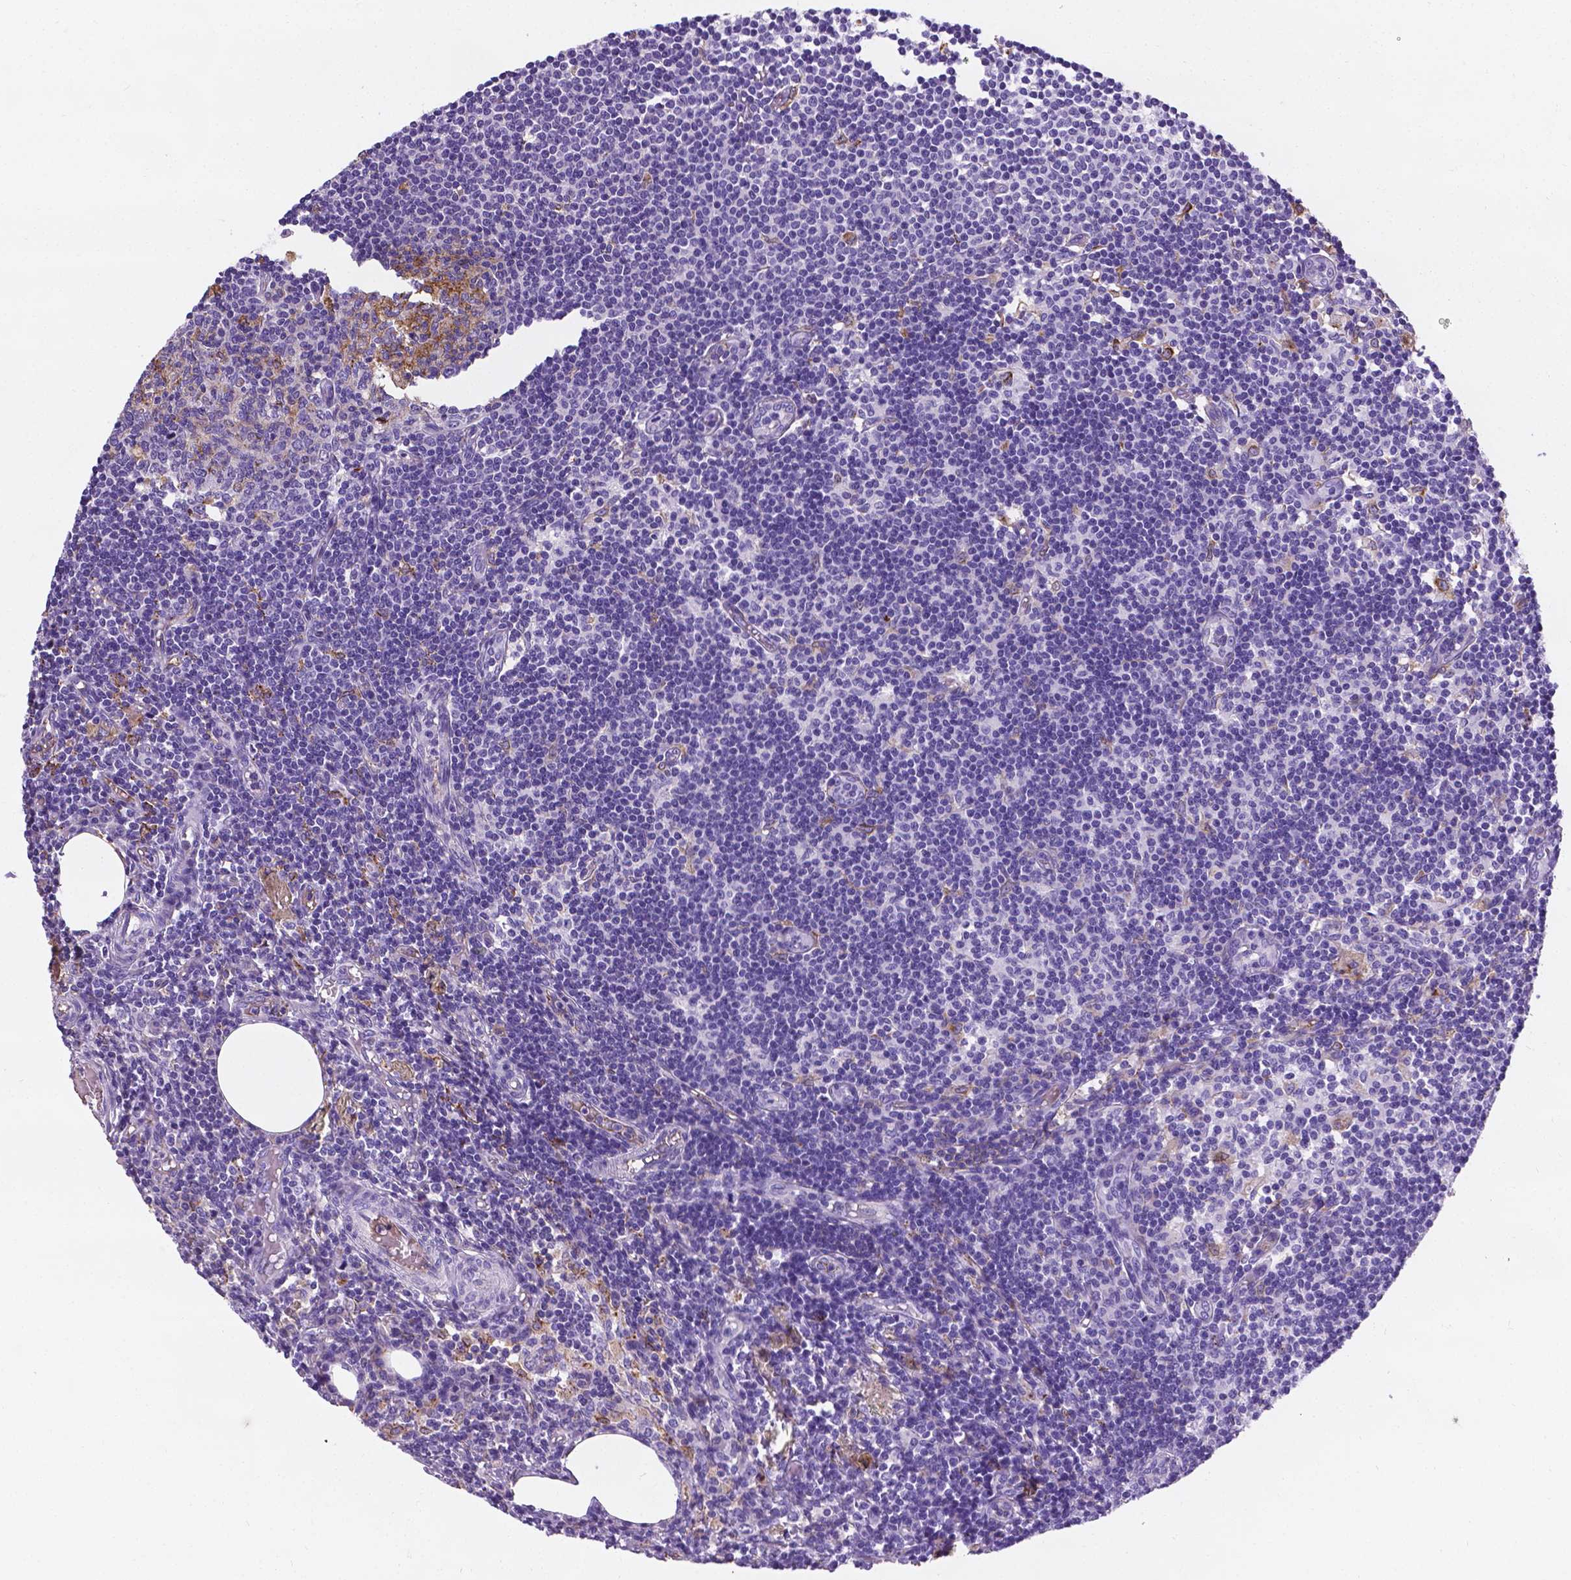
{"staining": {"intensity": "negative", "quantity": "none", "location": "none"}, "tissue": "lymph node", "cell_type": "Germinal center cells", "image_type": "normal", "snomed": [{"axis": "morphology", "description": "Normal tissue, NOS"}, {"axis": "topography", "description": "Lymph node"}], "caption": "This is an immunohistochemistry (IHC) image of unremarkable human lymph node. There is no expression in germinal center cells.", "gene": "APOE", "patient": {"sex": "female", "age": 69}}